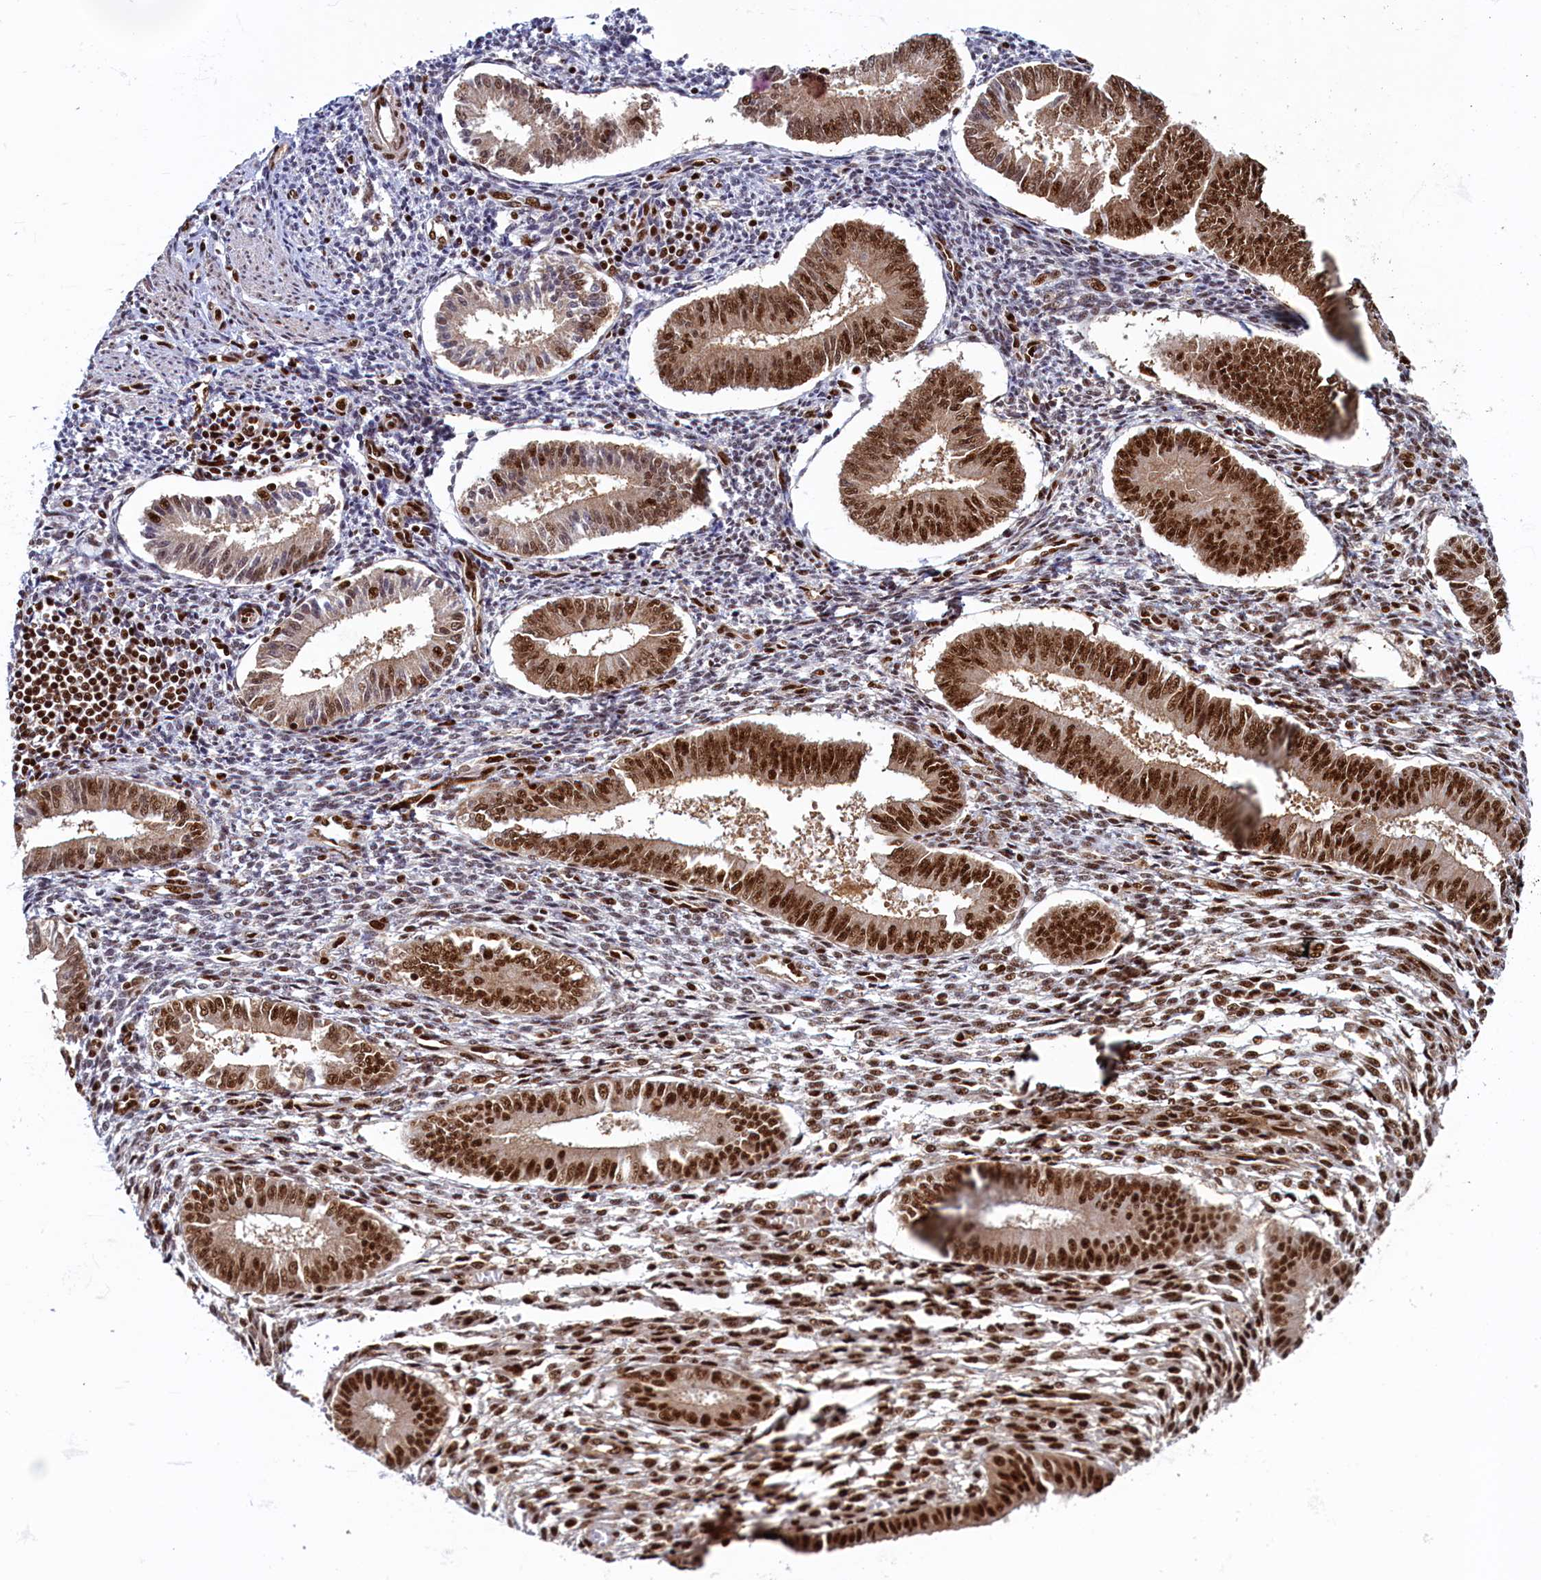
{"staining": {"intensity": "strong", "quantity": "25%-75%", "location": "nuclear"}, "tissue": "endometrium", "cell_type": "Cells in endometrial stroma", "image_type": "normal", "snomed": [{"axis": "morphology", "description": "Normal tissue, NOS"}, {"axis": "topography", "description": "Uterus"}, {"axis": "topography", "description": "Endometrium"}], "caption": "Strong nuclear positivity is appreciated in approximately 25%-75% of cells in endometrial stroma in unremarkable endometrium.", "gene": "ZC3H18", "patient": {"sex": "female", "age": 48}}